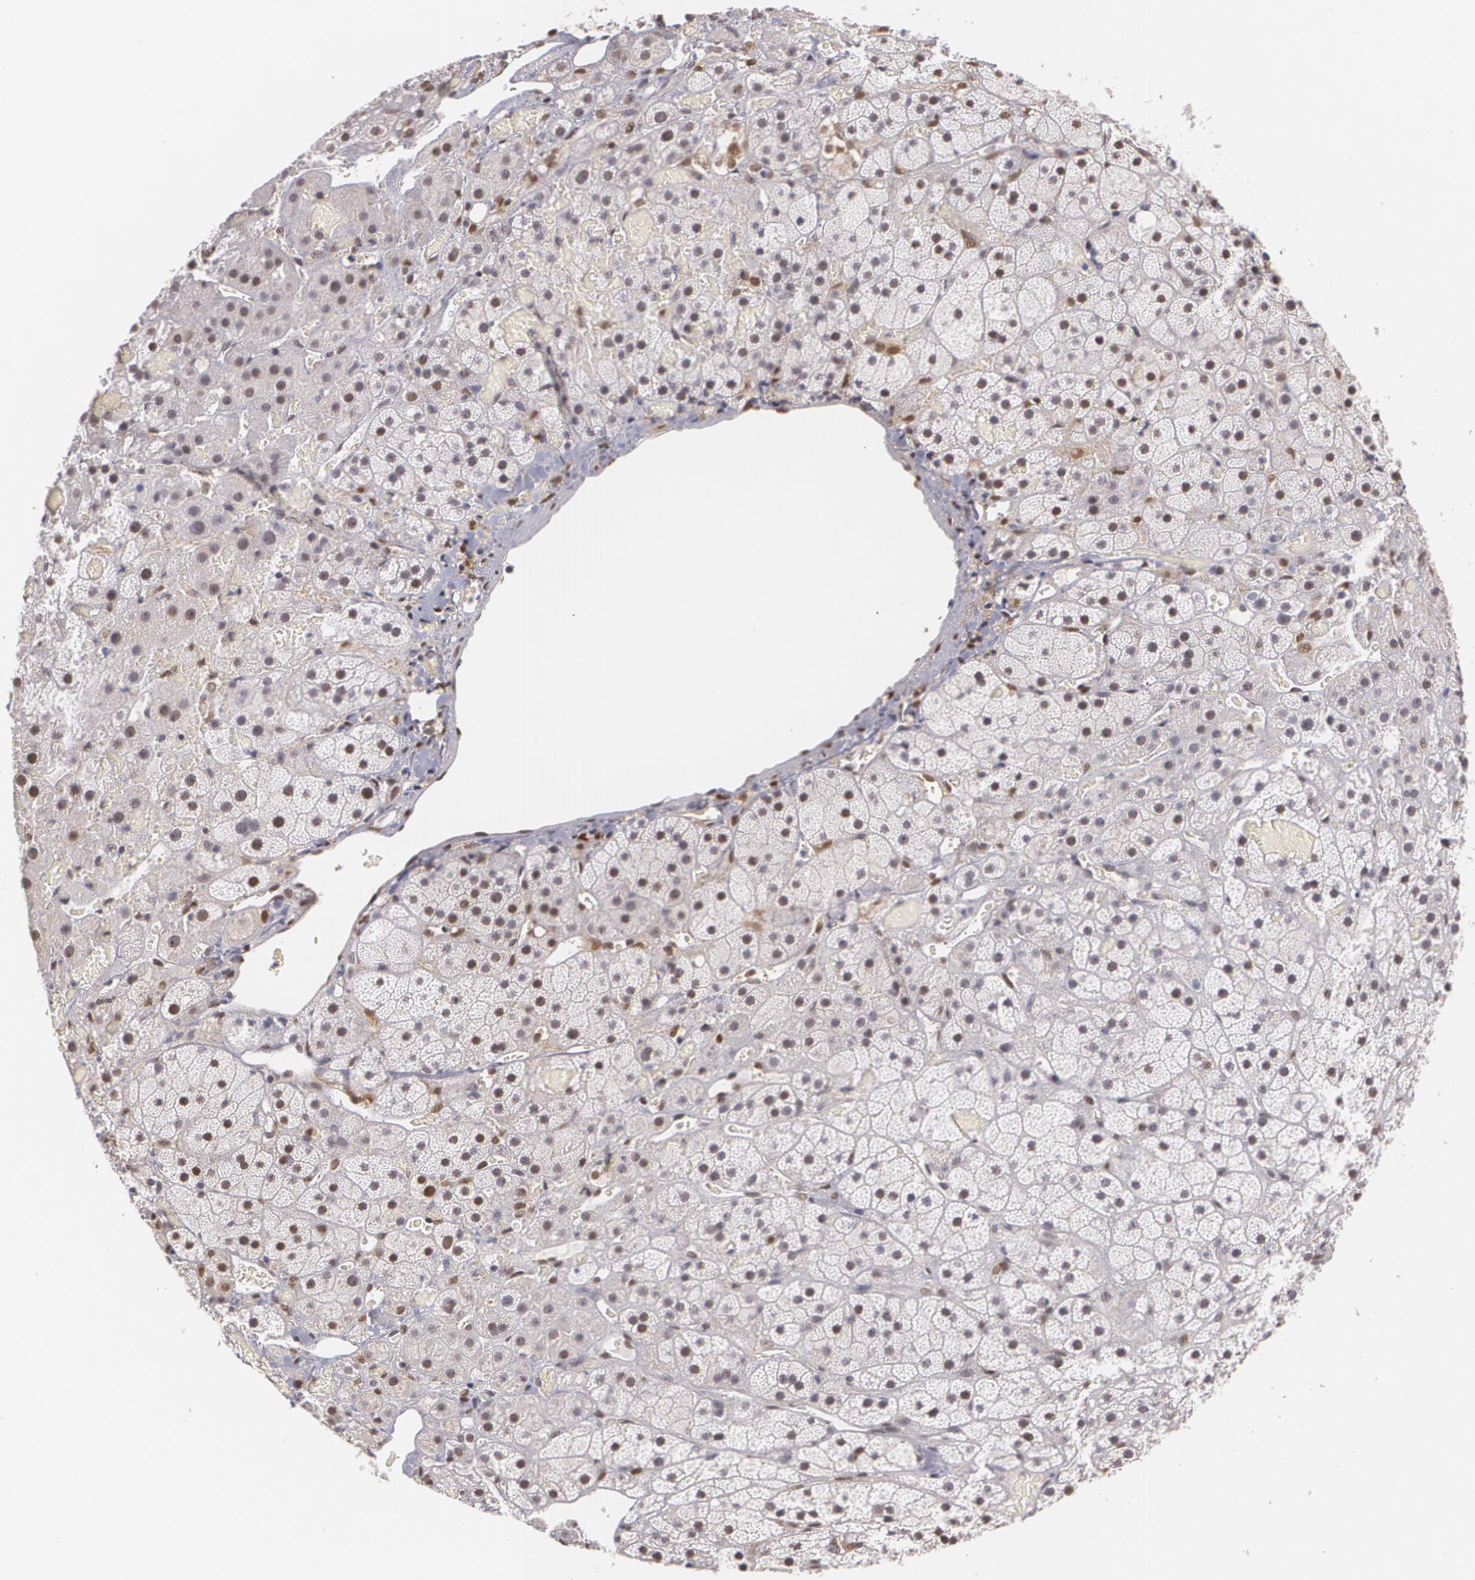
{"staining": {"intensity": "moderate", "quantity": ">75%", "location": "nuclear"}, "tissue": "adrenal gland", "cell_type": "Glandular cells", "image_type": "normal", "snomed": [{"axis": "morphology", "description": "Normal tissue, NOS"}, {"axis": "topography", "description": "Adrenal gland"}], "caption": "IHC image of benign human adrenal gland stained for a protein (brown), which shows medium levels of moderate nuclear staining in about >75% of glandular cells.", "gene": "ZBTB16", "patient": {"sex": "male", "age": 57}}